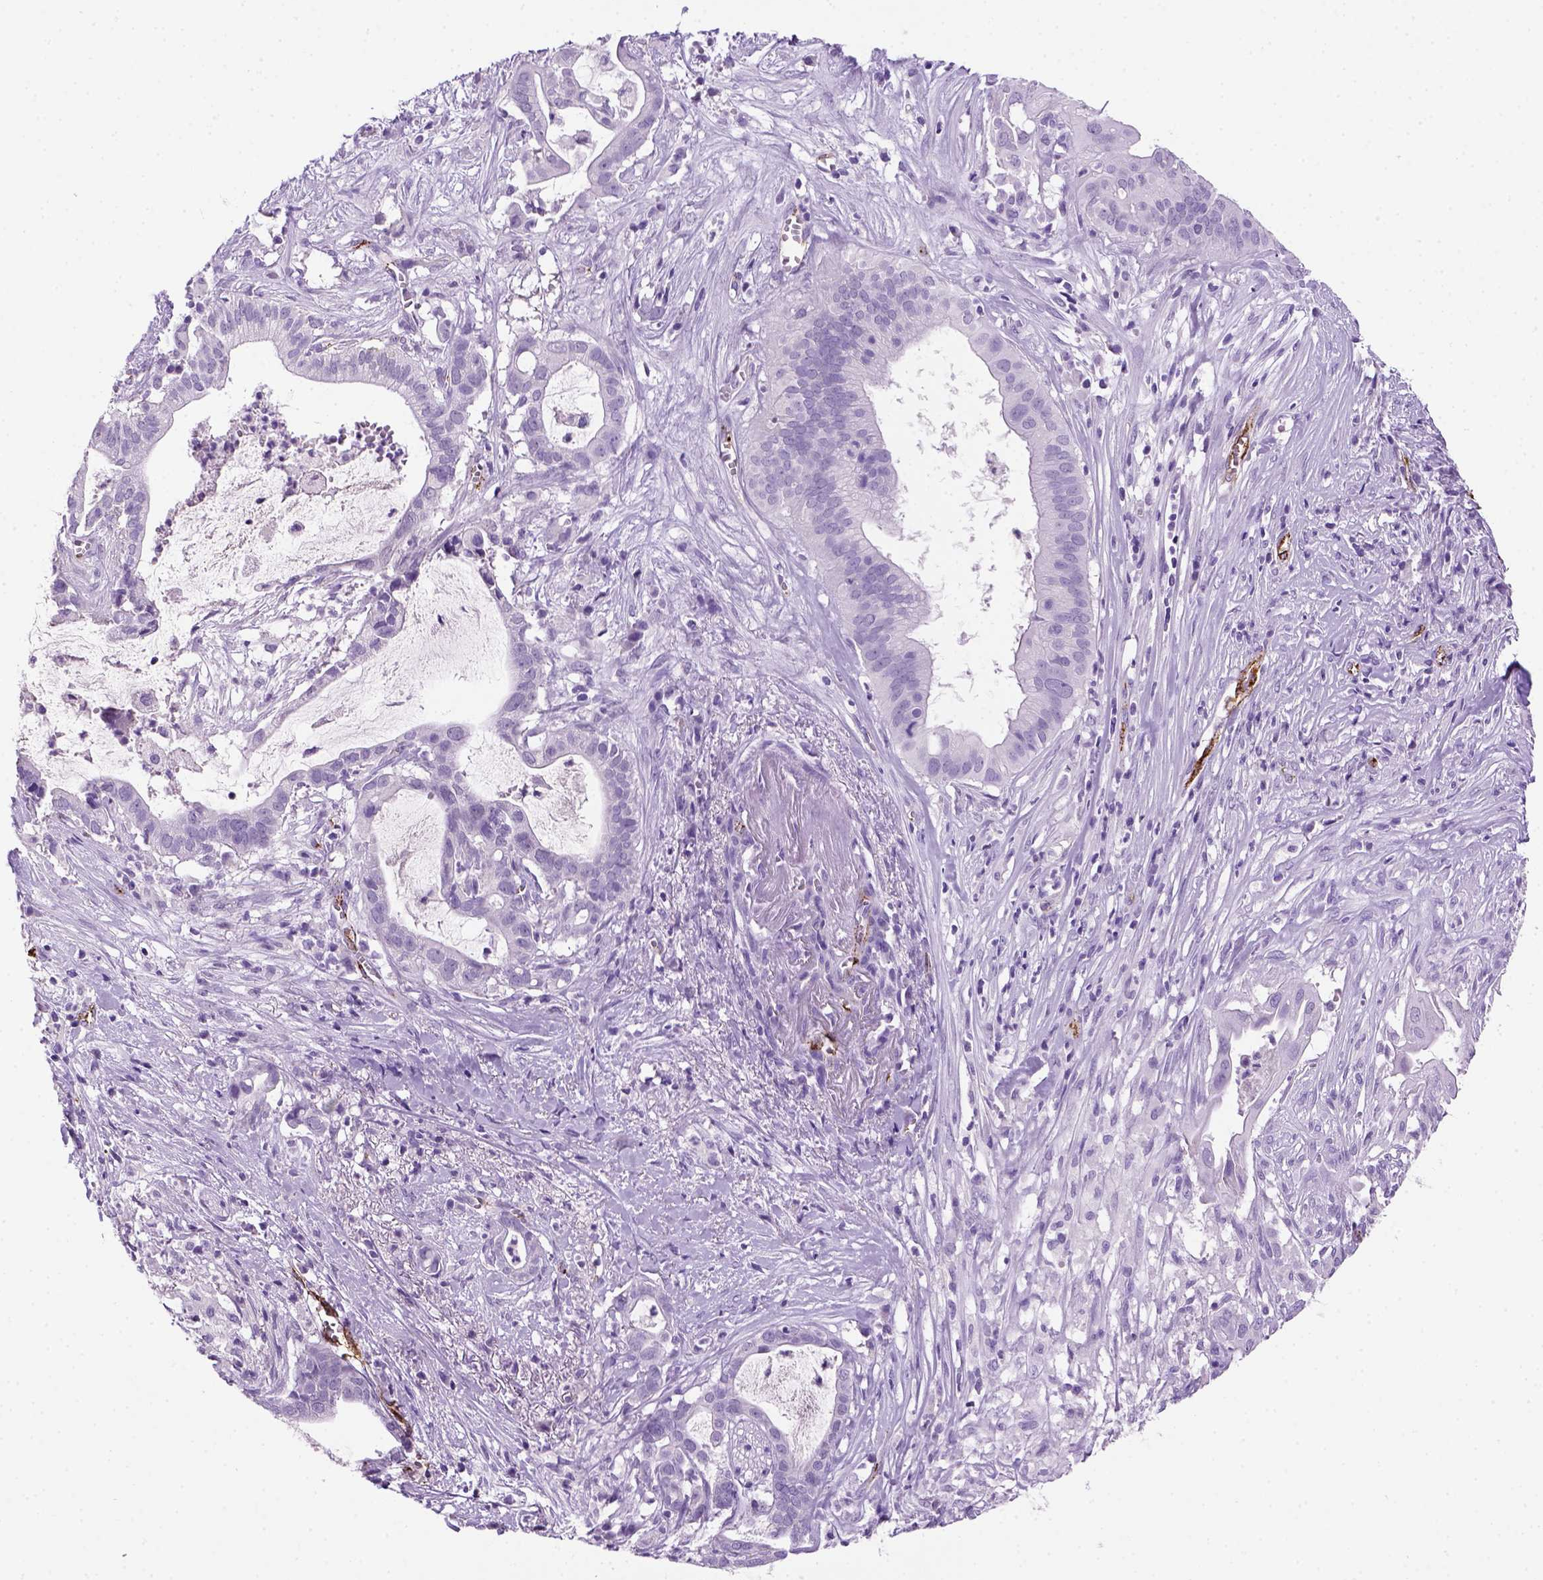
{"staining": {"intensity": "negative", "quantity": "none", "location": "none"}, "tissue": "pancreatic cancer", "cell_type": "Tumor cells", "image_type": "cancer", "snomed": [{"axis": "morphology", "description": "Adenocarcinoma, NOS"}, {"axis": "topography", "description": "Pancreas"}], "caption": "Tumor cells show no significant staining in pancreatic adenocarcinoma.", "gene": "VWF", "patient": {"sex": "male", "age": 61}}